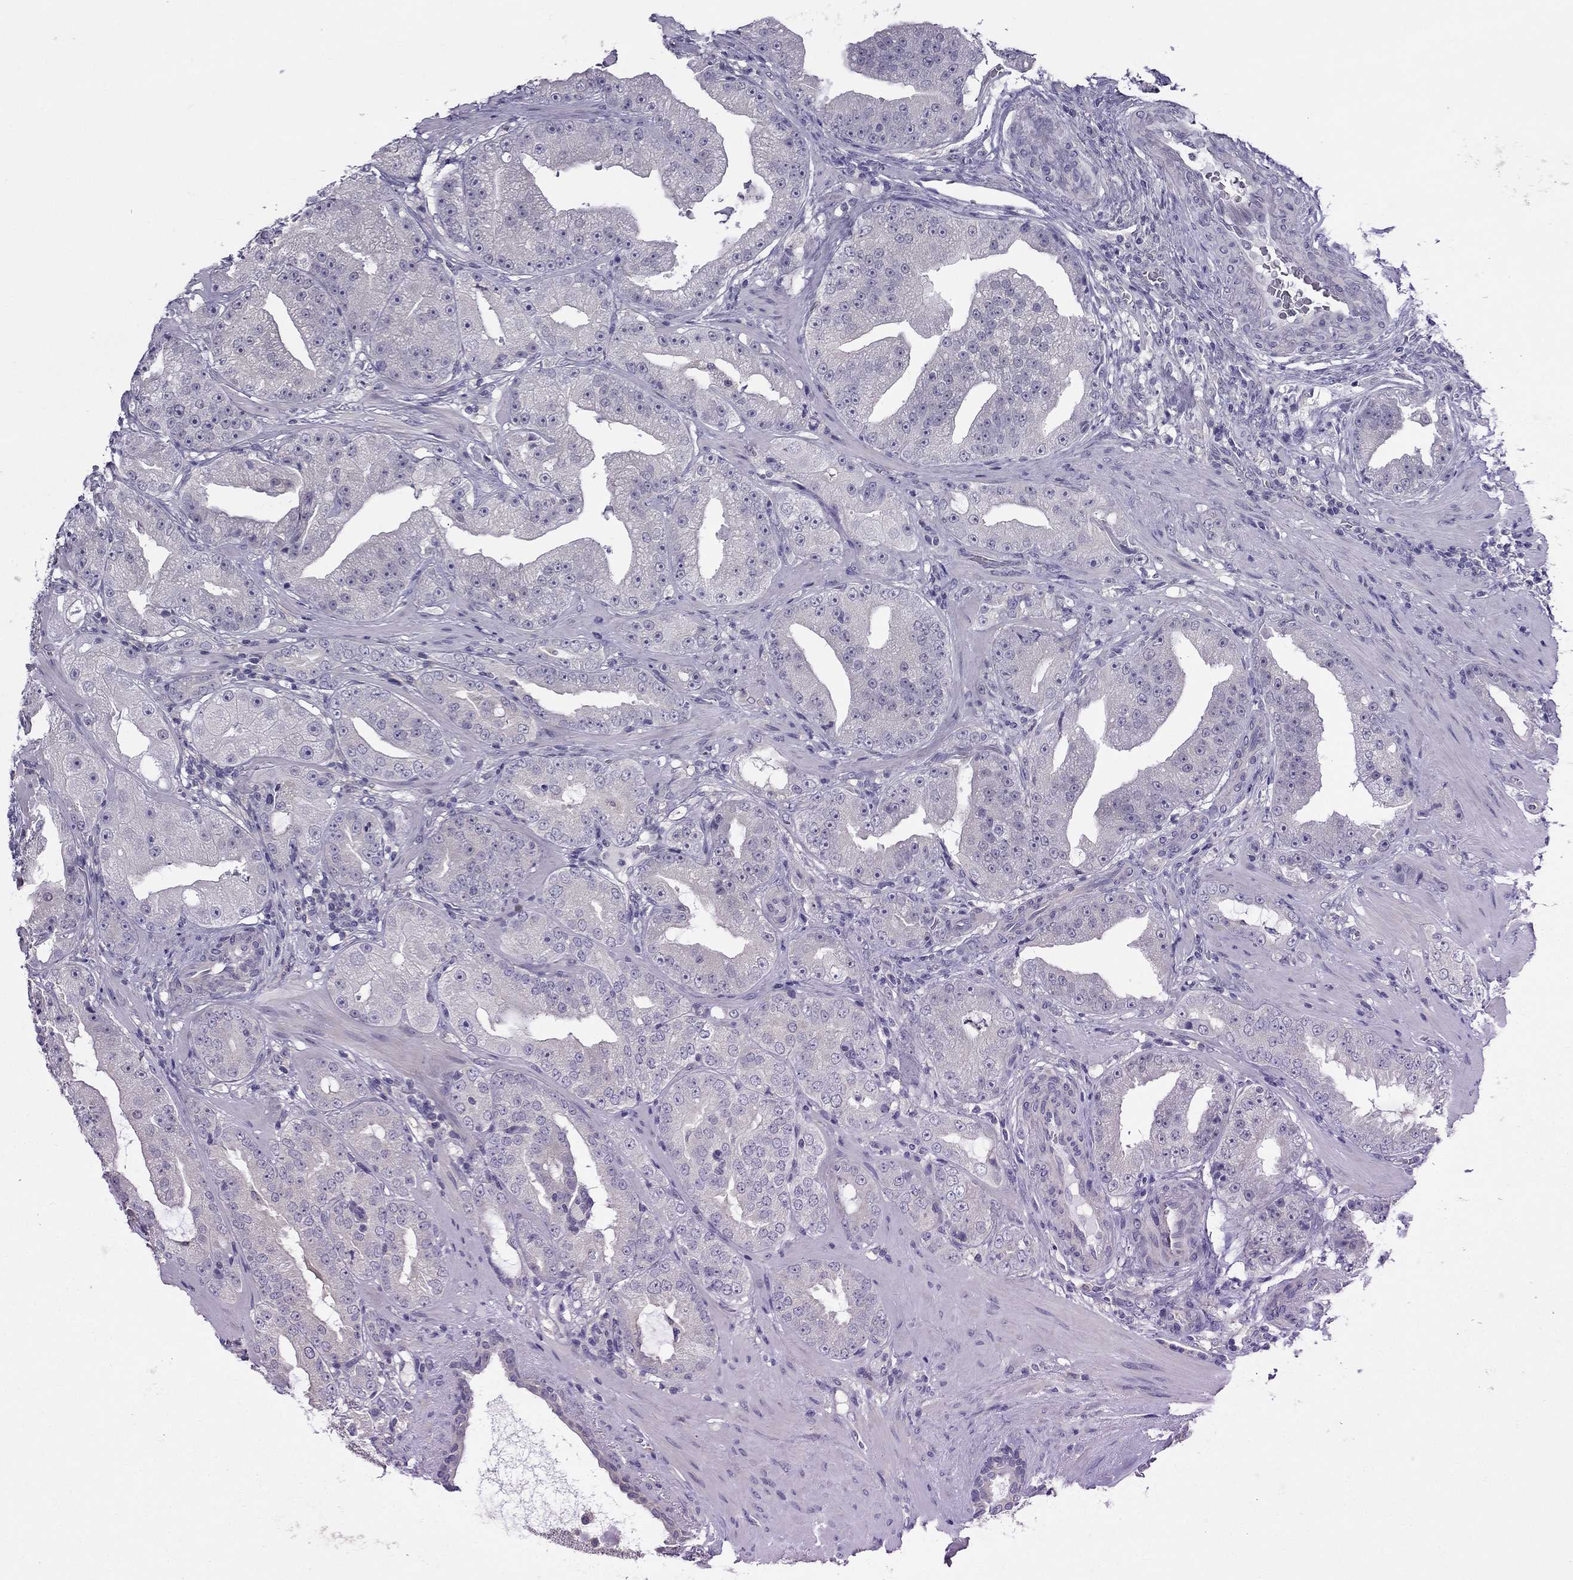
{"staining": {"intensity": "negative", "quantity": "none", "location": "none"}, "tissue": "prostate cancer", "cell_type": "Tumor cells", "image_type": "cancer", "snomed": [{"axis": "morphology", "description": "Adenocarcinoma, Low grade"}, {"axis": "topography", "description": "Prostate"}], "caption": "Immunohistochemistry (IHC) micrograph of neoplastic tissue: human prostate cancer (low-grade adenocarcinoma) stained with DAB exhibits no significant protein expression in tumor cells. The staining was performed using DAB (3,3'-diaminobenzidine) to visualize the protein expression in brown, while the nuclei were stained in blue with hematoxylin (Magnification: 20x).", "gene": "SCNN1D", "patient": {"sex": "male", "age": 62}}